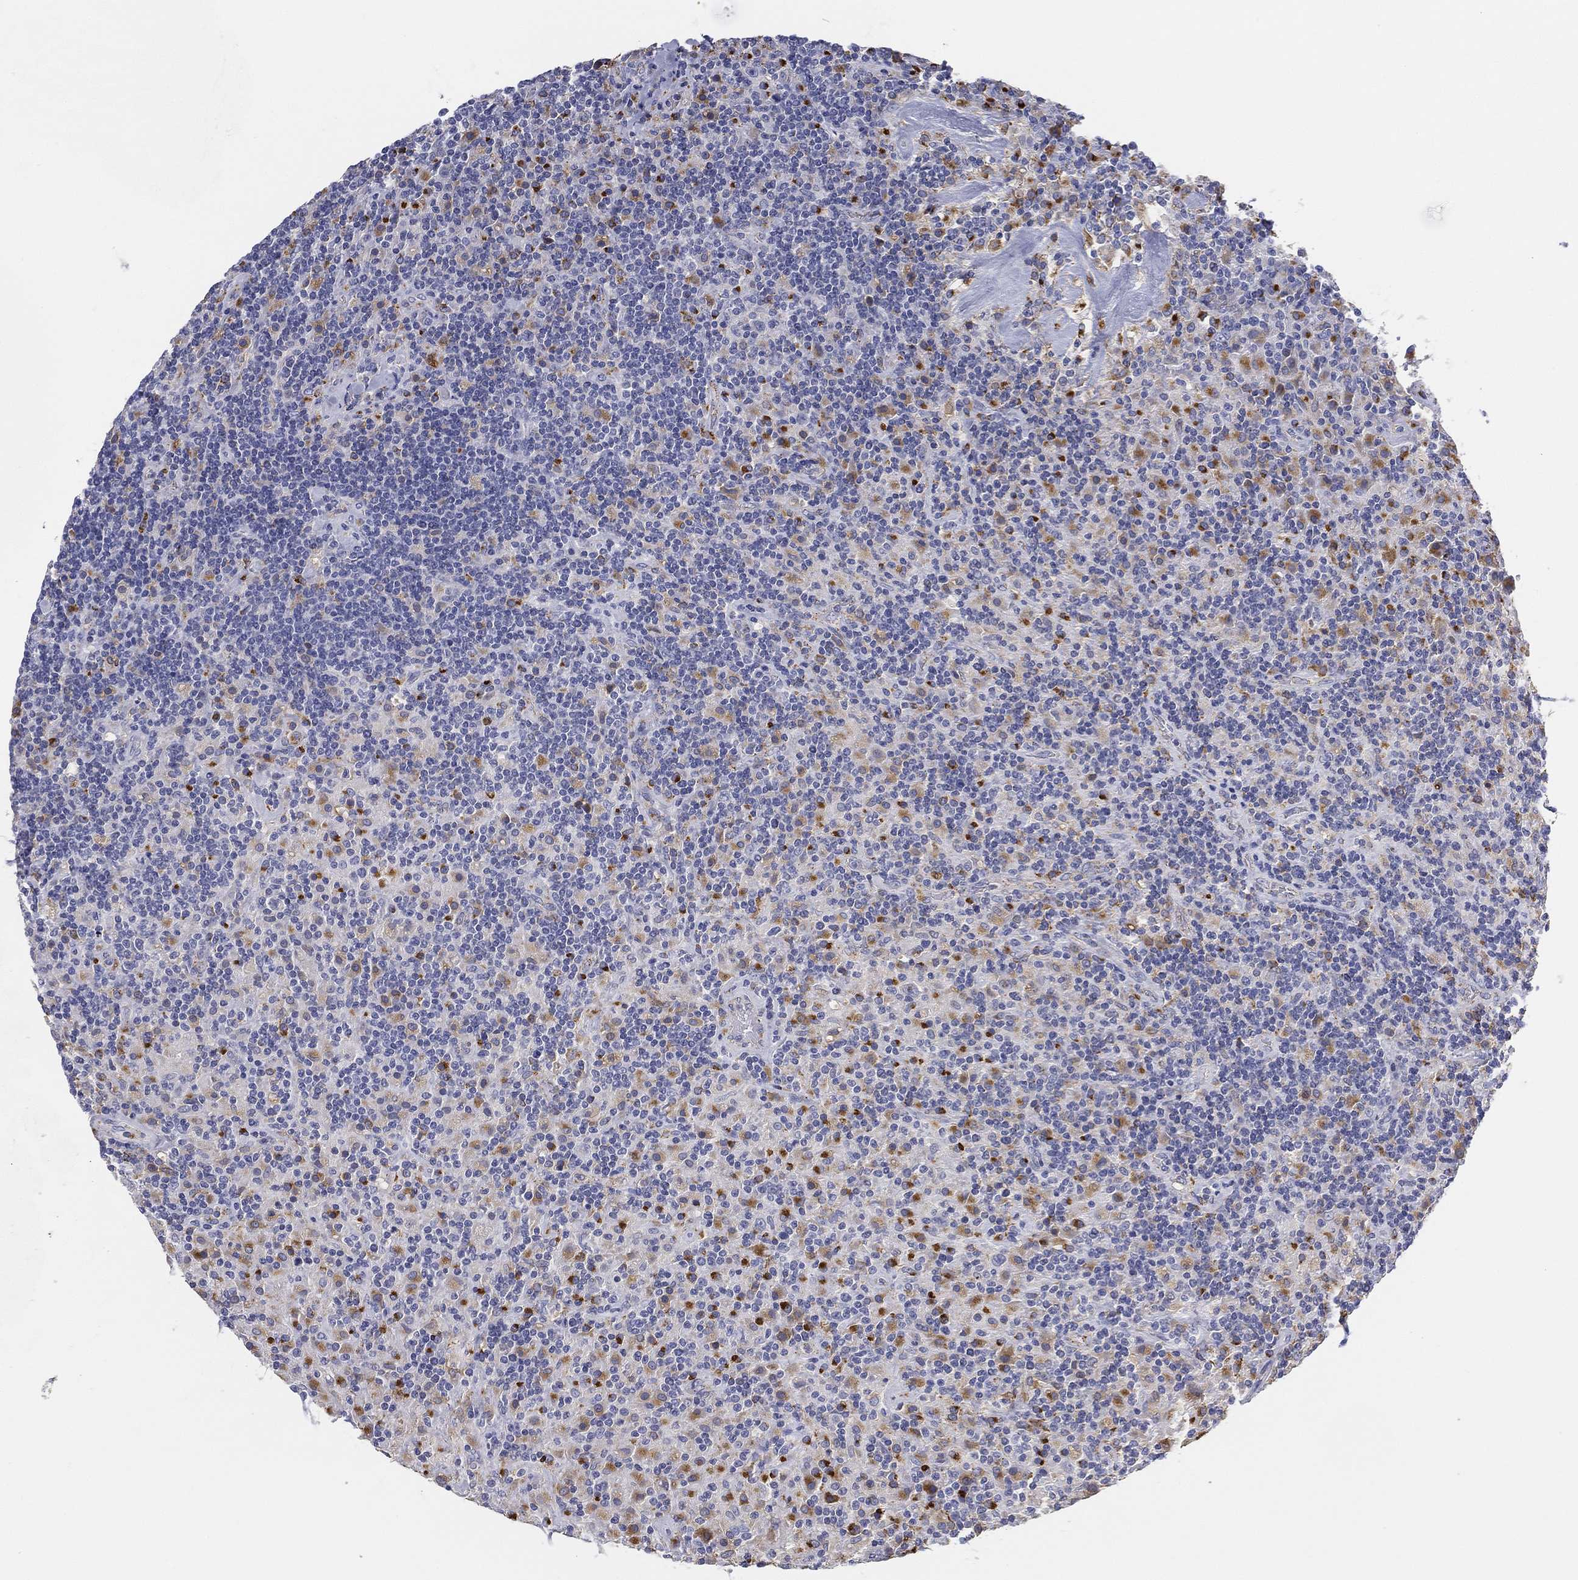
{"staining": {"intensity": "moderate", "quantity": "<25%", "location": "cytoplasmic/membranous"}, "tissue": "lymphoma", "cell_type": "Tumor cells", "image_type": "cancer", "snomed": [{"axis": "morphology", "description": "Hodgkin's disease, NOS"}, {"axis": "topography", "description": "Lymph node"}], "caption": "Immunohistochemical staining of Hodgkin's disease displays low levels of moderate cytoplasmic/membranous protein expression in approximately <25% of tumor cells. The staining was performed using DAB, with brown indicating positive protein expression. Nuclei are stained blue with hematoxylin.", "gene": "NPC2", "patient": {"sex": "male", "age": 70}}